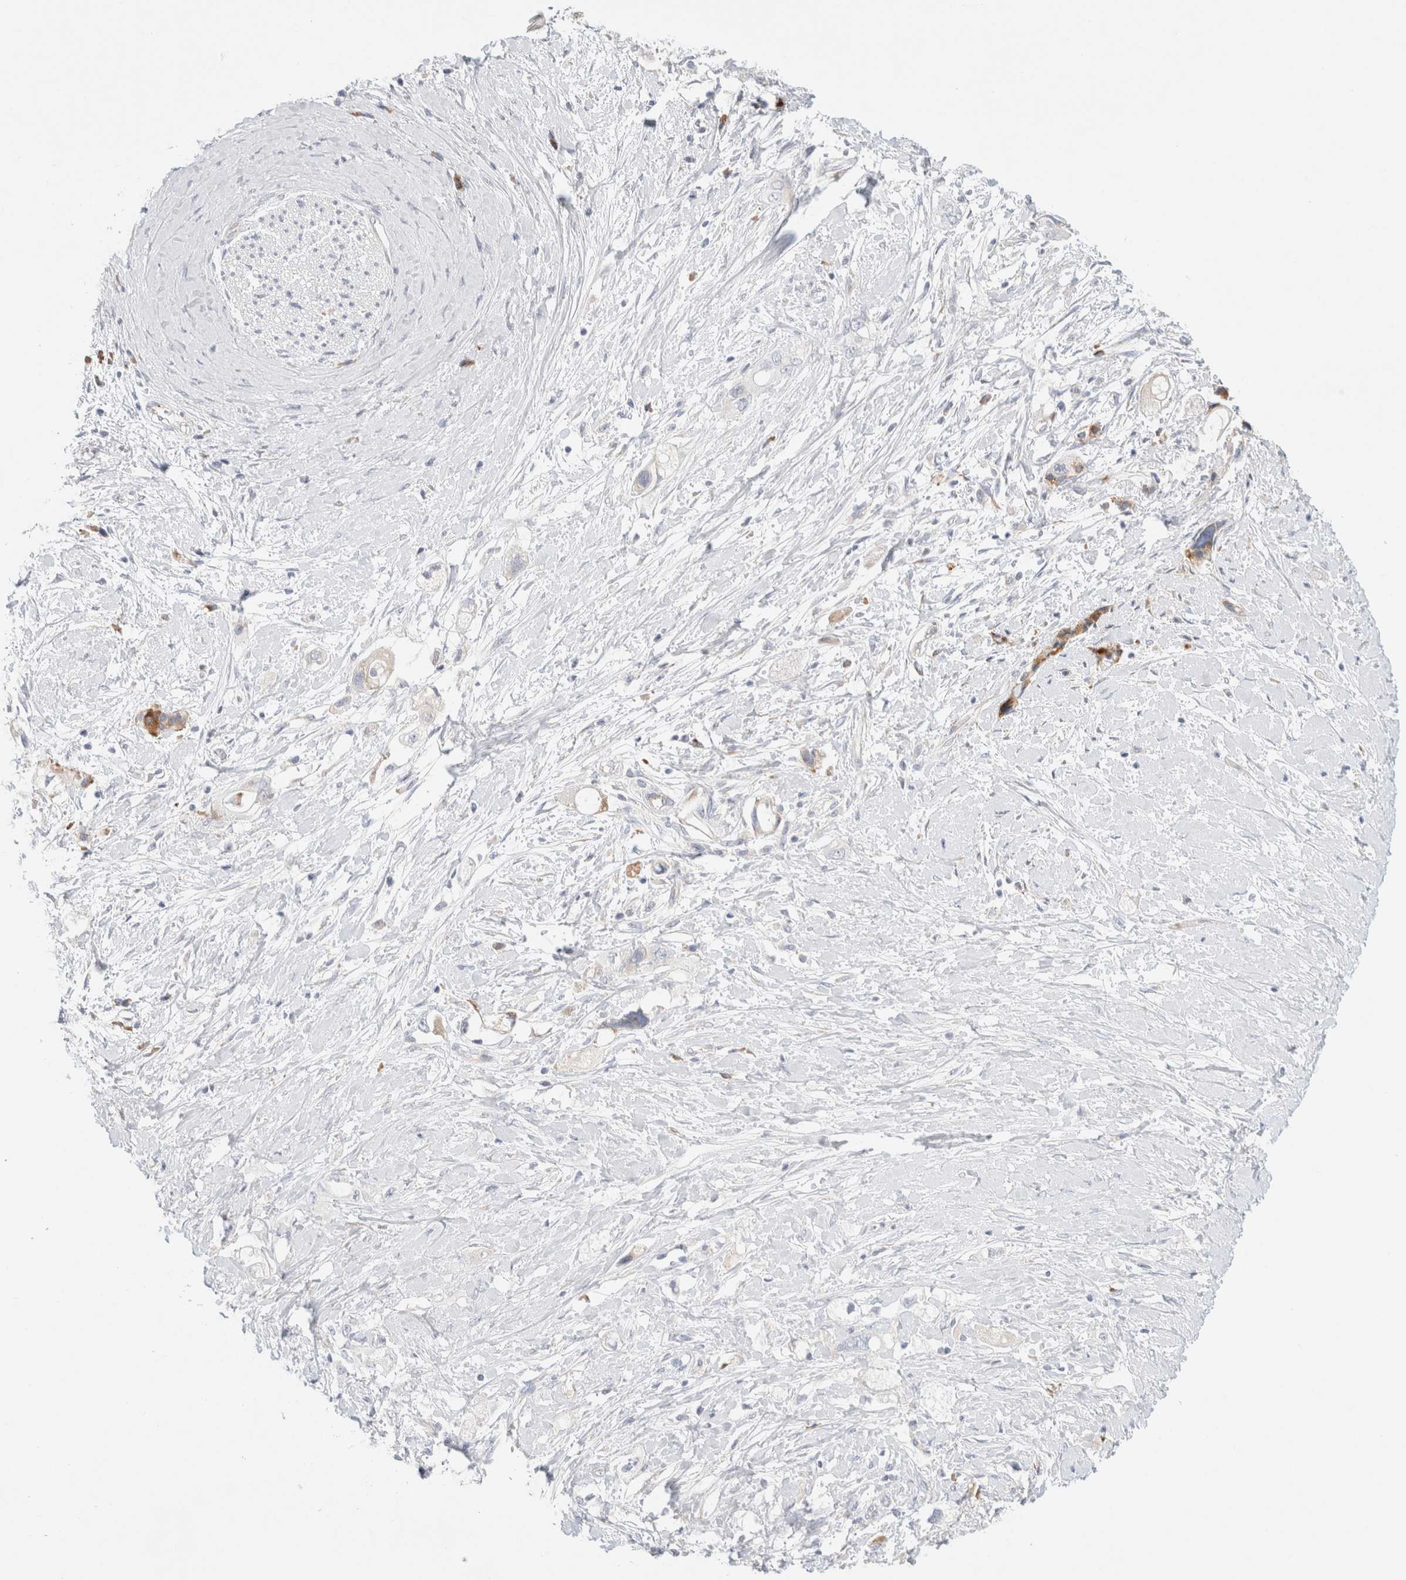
{"staining": {"intensity": "negative", "quantity": "none", "location": "none"}, "tissue": "pancreatic cancer", "cell_type": "Tumor cells", "image_type": "cancer", "snomed": [{"axis": "morphology", "description": "Adenocarcinoma, NOS"}, {"axis": "topography", "description": "Pancreas"}], "caption": "Tumor cells show no significant positivity in adenocarcinoma (pancreatic).", "gene": "CSK", "patient": {"sex": "female", "age": 56}}